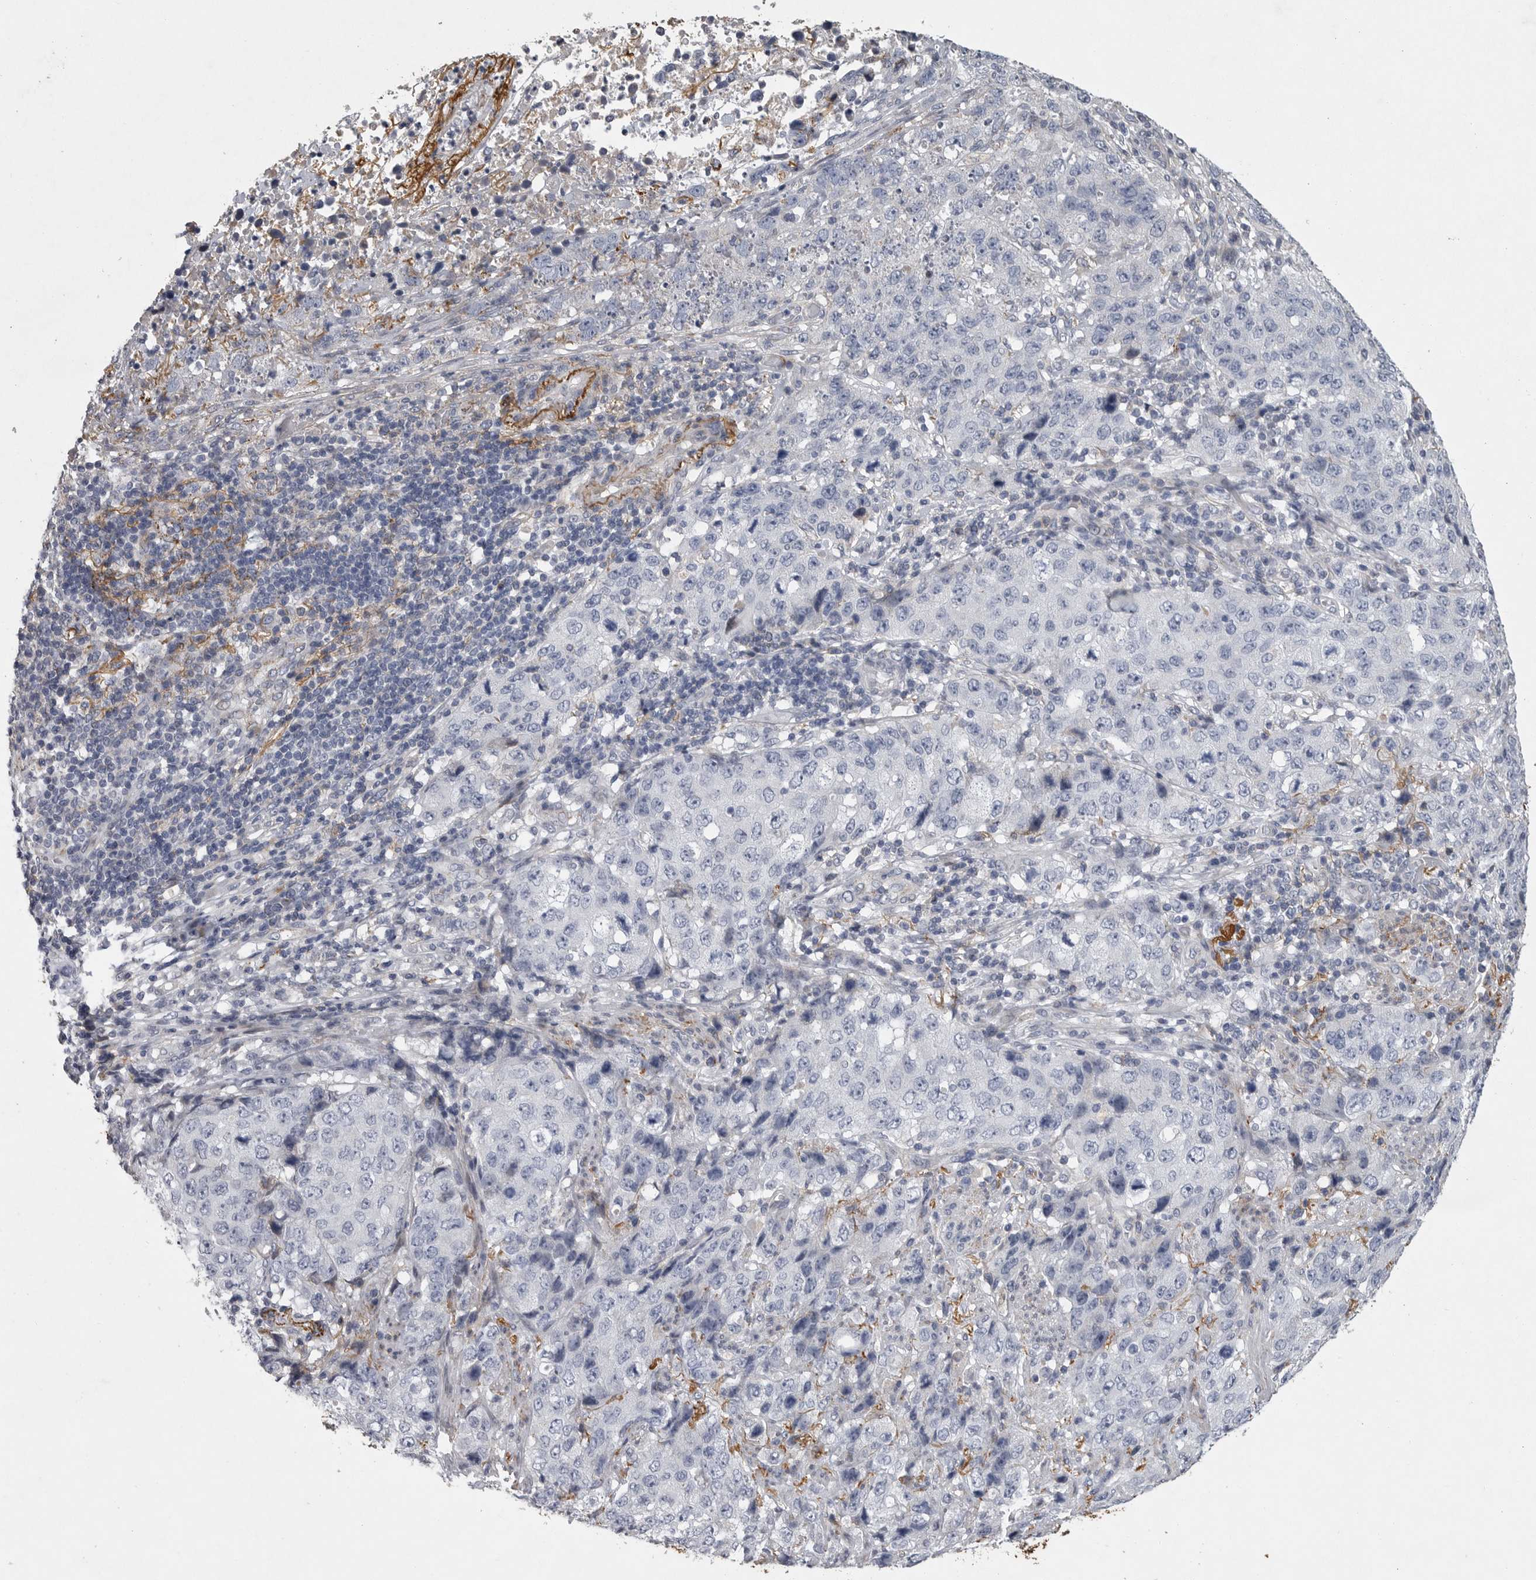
{"staining": {"intensity": "negative", "quantity": "none", "location": "none"}, "tissue": "stomach cancer", "cell_type": "Tumor cells", "image_type": "cancer", "snomed": [{"axis": "morphology", "description": "Adenocarcinoma, NOS"}, {"axis": "topography", "description": "Stomach"}], "caption": "High power microscopy image of an IHC image of stomach cancer (adenocarcinoma), revealing no significant expression in tumor cells.", "gene": "CRP", "patient": {"sex": "male", "age": 48}}